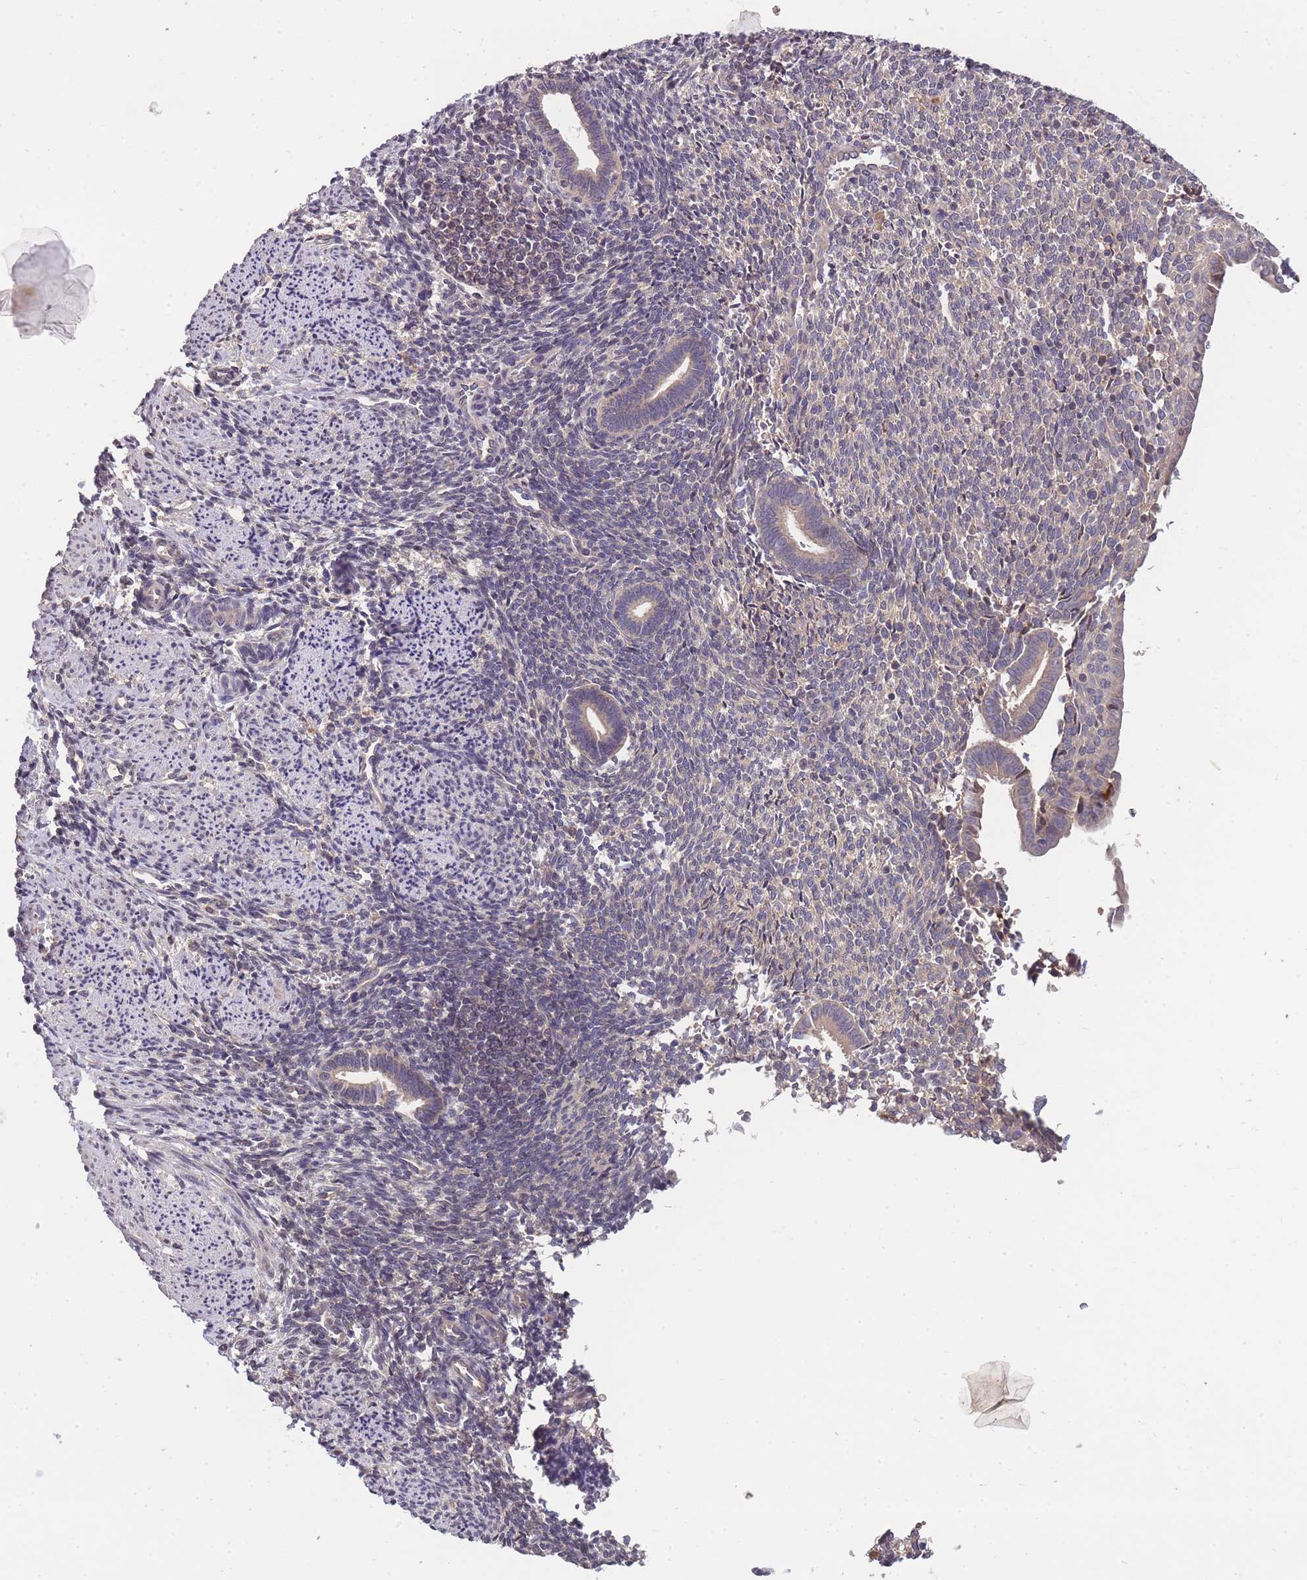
{"staining": {"intensity": "negative", "quantity": "none", "location": "none"}, "tissue": "endometrium", "cell_type": "Cells in endometrial stroma", "image_type": "normal", "snomed": [{"axis": "morphology", "description": "Normal tissue, NOS"}, {"axis": "topography", "description": "Endometrium"}], "caption": "Cells in endometrial stroma show no significant protein staining in unremarkable endometrium. (Stains: DAB (3,3'-diaminobenzidine) immunohistochemistry (IHC) with hematoxylin counter stain, Microscopy: brightfield microscopy at high magnification).", "gene": "RALGDS", "patient": {"sex": "female", "age": 32}}